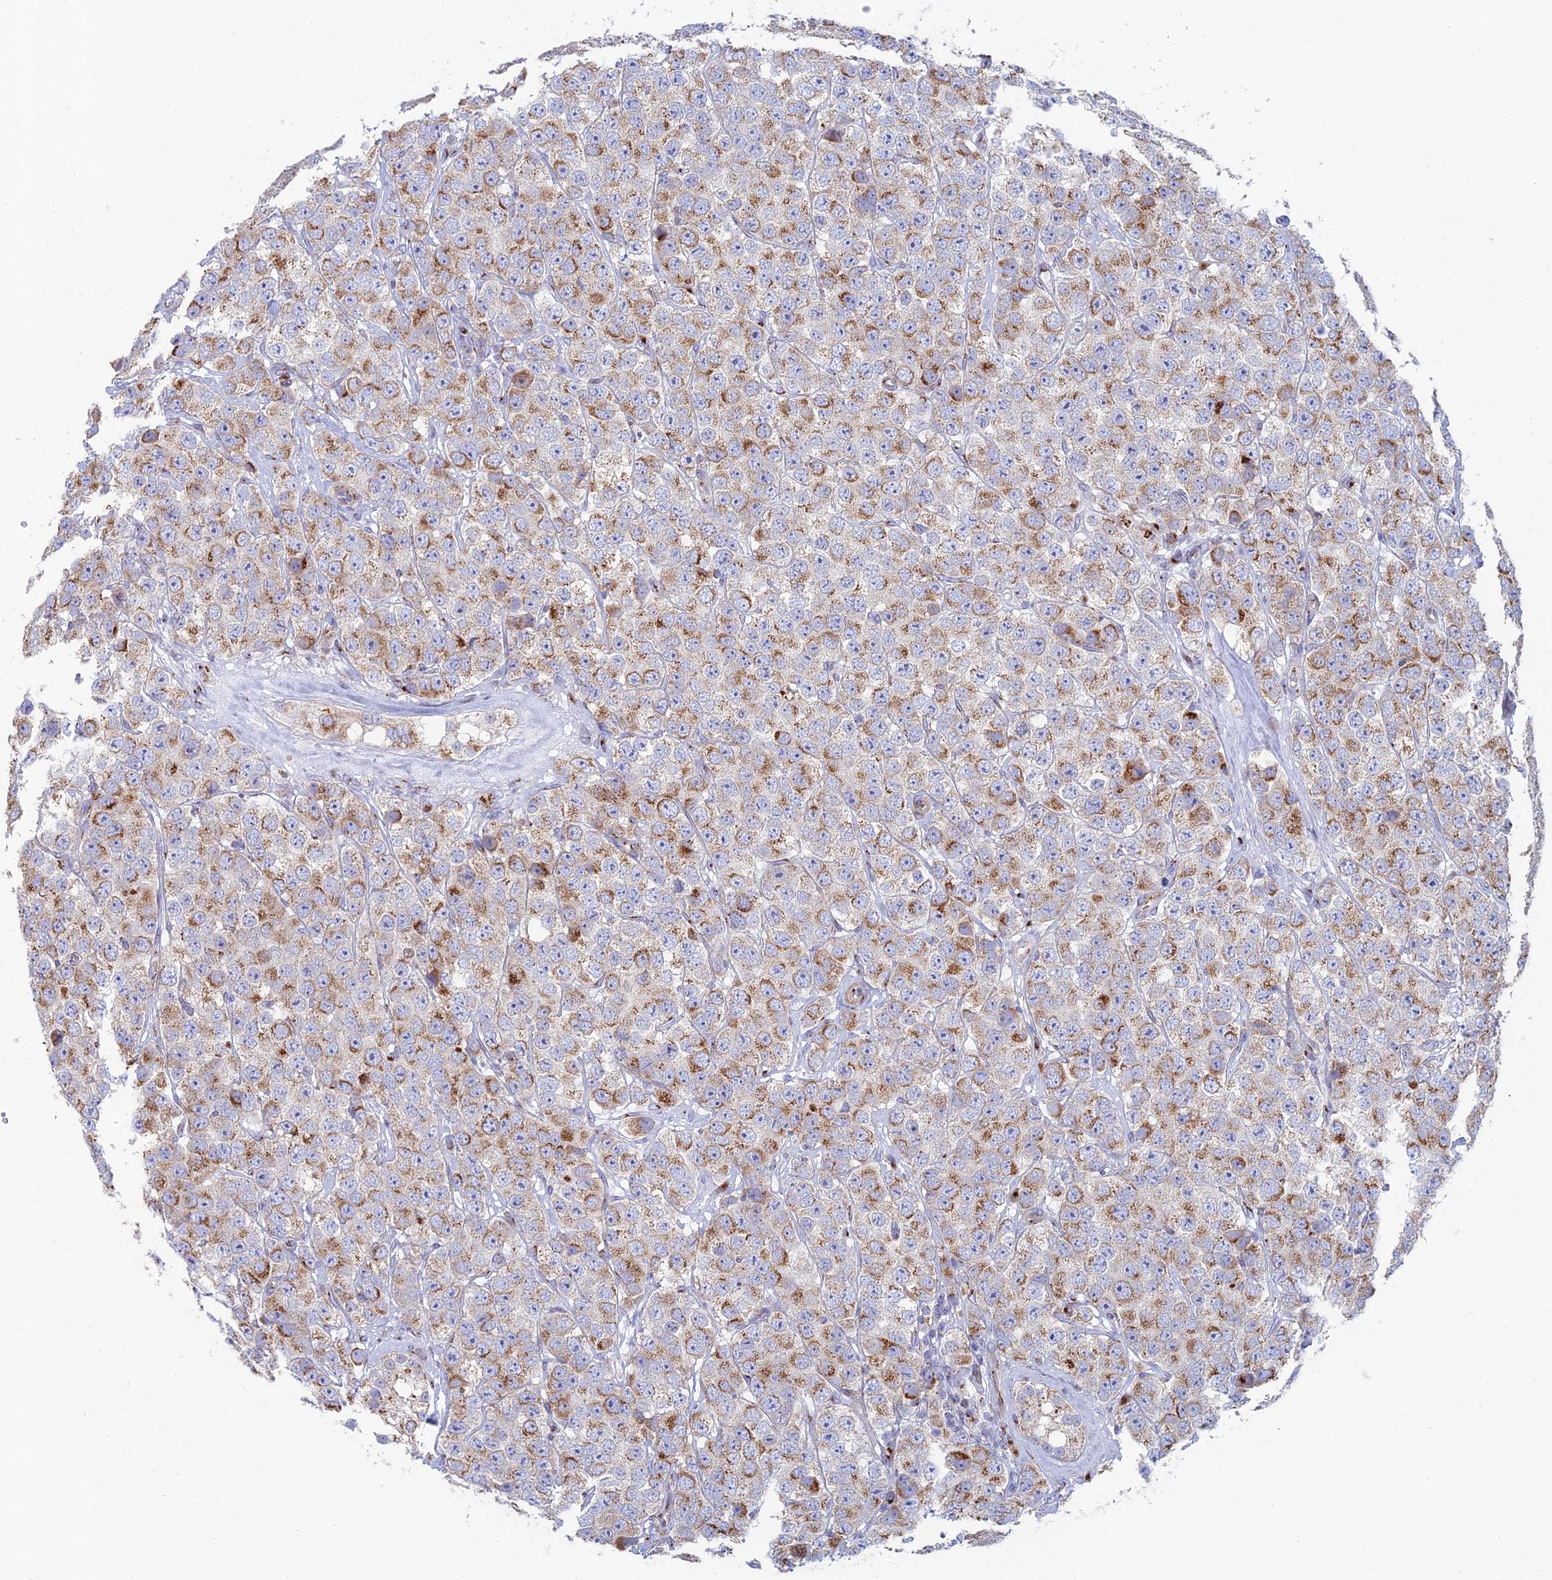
{"staining": {"intensity": "moderate", "quantity": "25%-75%", "location": "cytoplasmic/membranous"}, "tissue": "testis cancer", "cell_type": "Tumor cells", "image_type": "cancer", "snomed": [{"axis": "morphology", "description": "Seminoma, NOS"}, {"axis": "topography", "description": "Testis"}], "caption": "Testis cancer tissue demonstrates moderate cytoplasmic/membranous staining in approximately 25%-75% of tumor cells", "gene": "HS2ST1", "patient": {"sex": "male", "age": 28}}